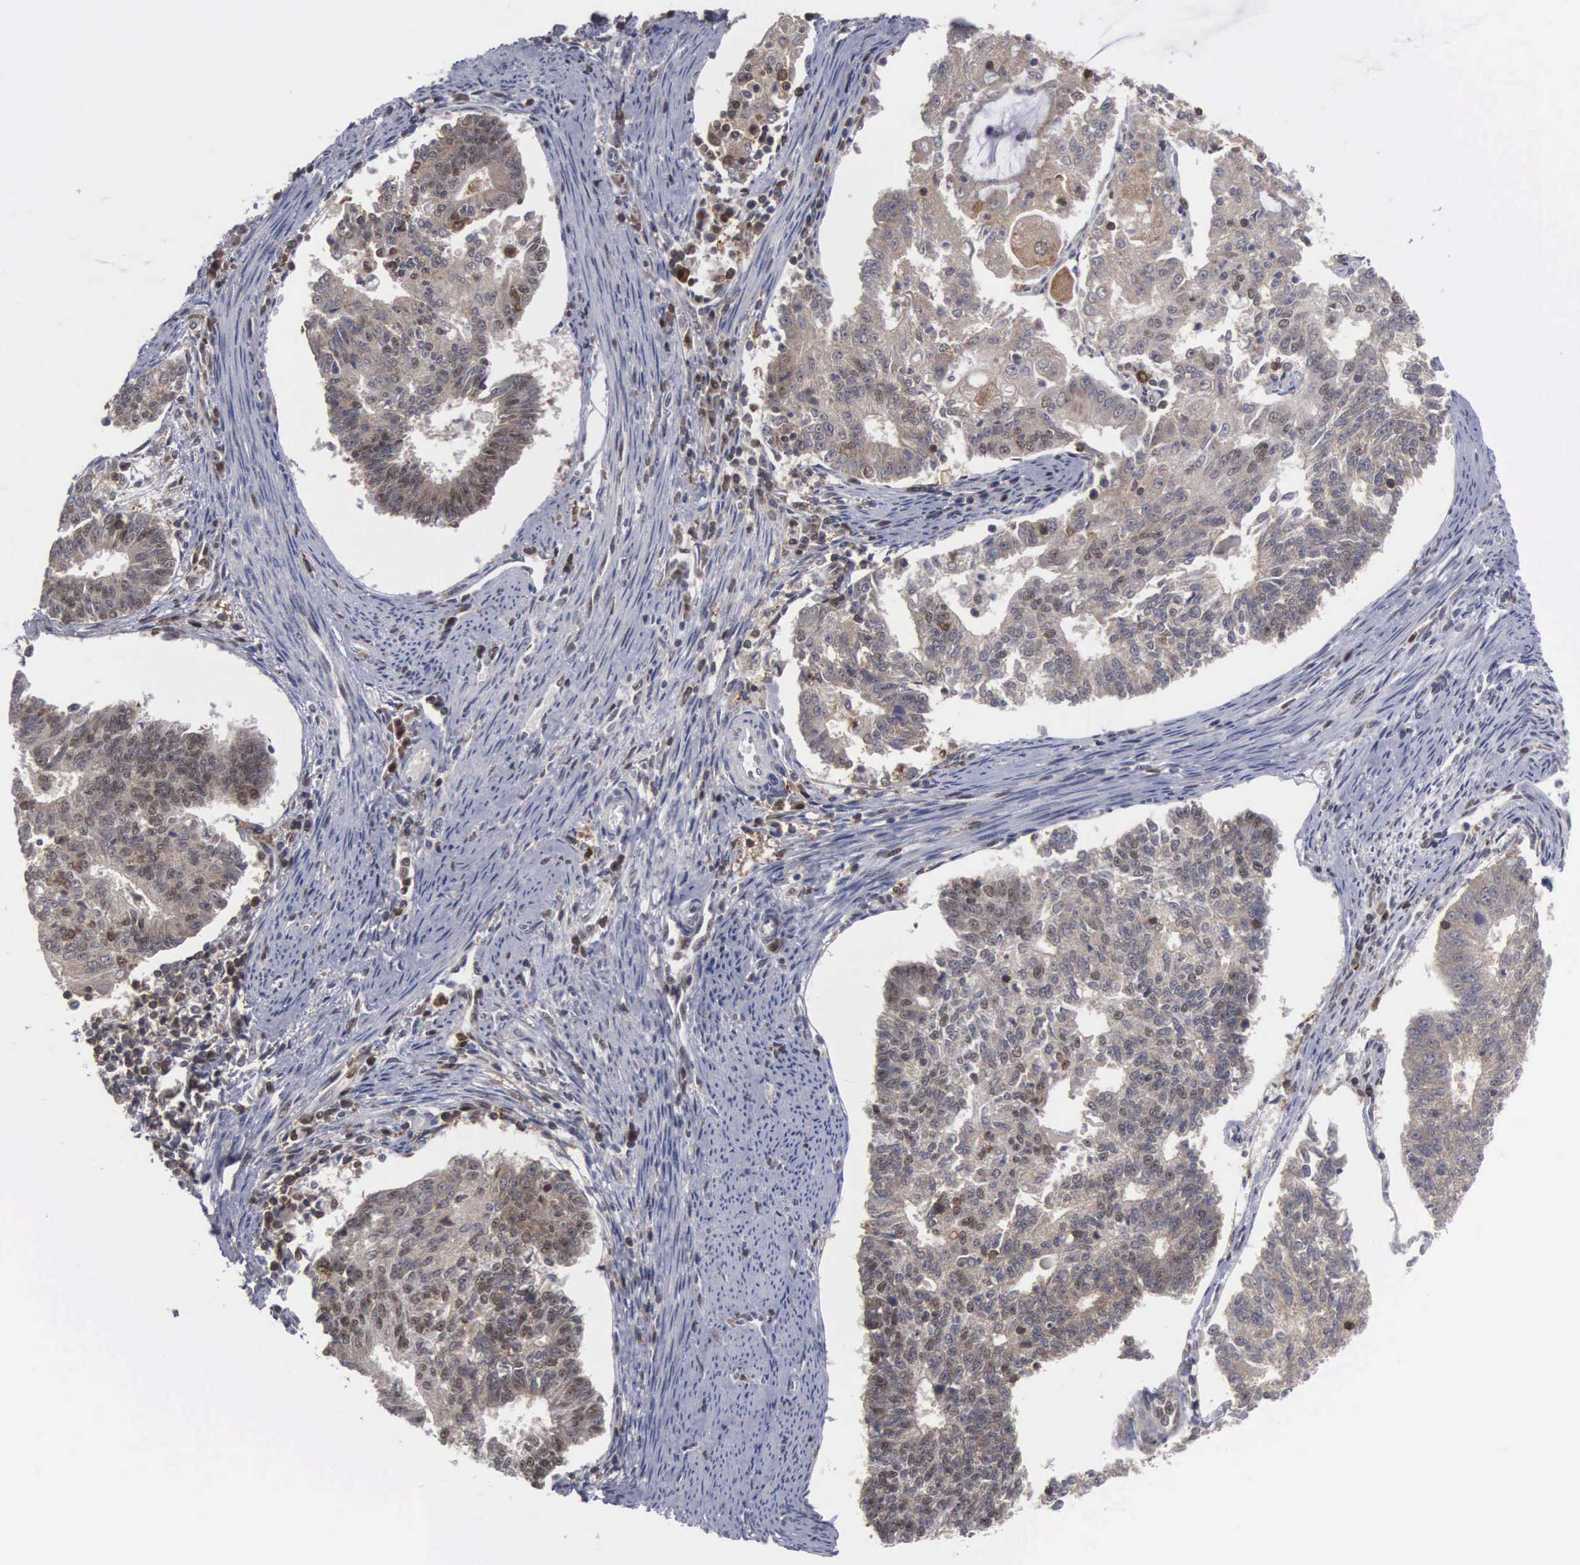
{"staining": {"intensity": "moderate", "quantity": "<25%", "location": "cytoplasmic/membranous,nuclear"}, "tissue": "endometrial cancer", "cell_type": "Tumor cells", "image_type": "cancer", "snomed": [{"axis": "morphology", "description": "Adenocarcinoma, NOS"}, {"axis": "topography", "description": "Endometrium"}], "caption": "Adenocarcinoma (endometrial) was stained to show a protein in brown. There is low levels of moderate cytoplasmic/membranous and nuclear expression in about <25% of tumor cells.", "gene": "TRMT5", "patient": {"sex": "female", "age": 56}}